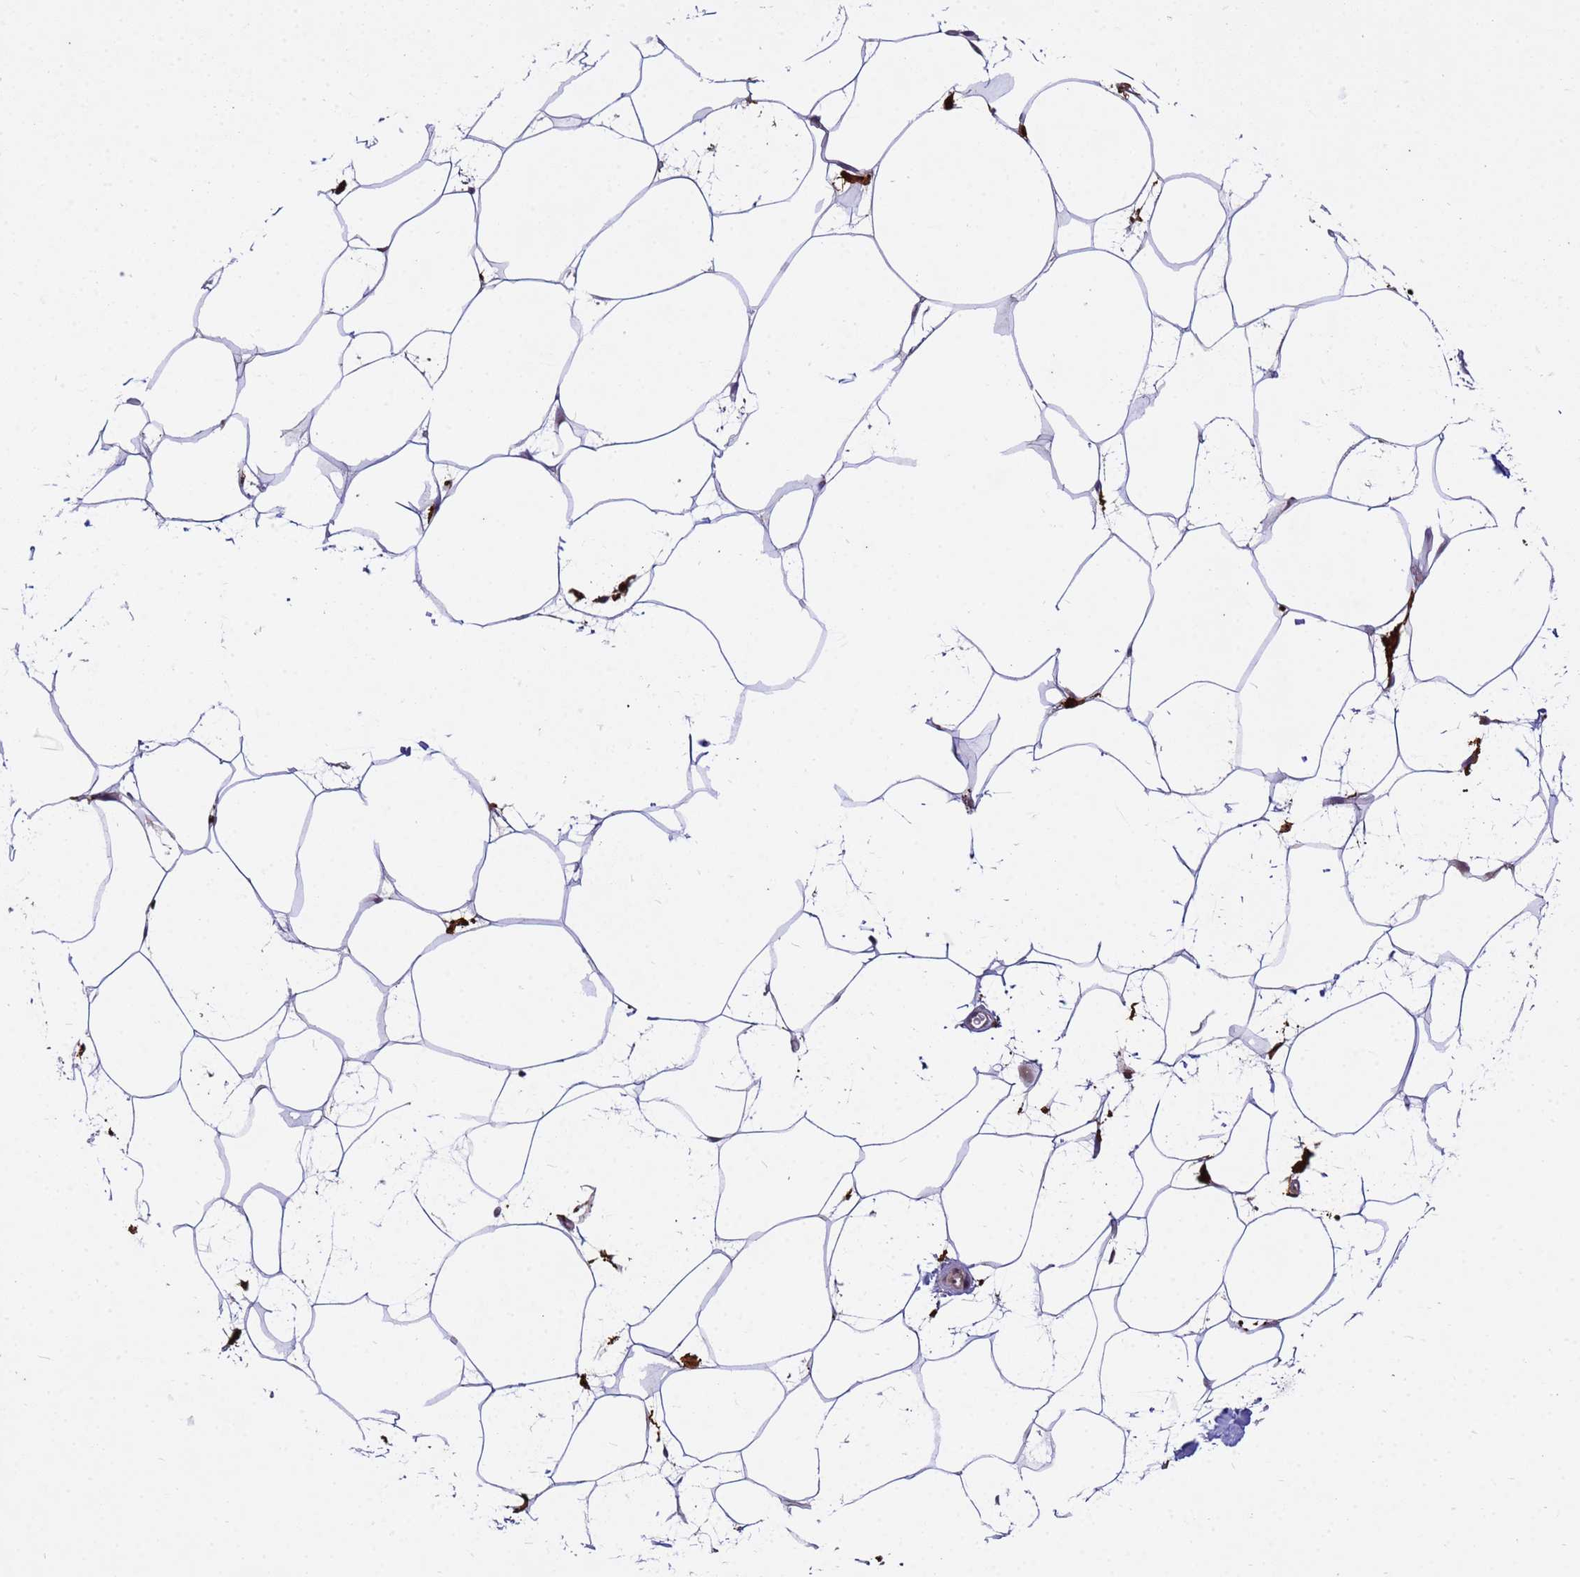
{"staining": {"intensity": "negative", "quantity": "none", "location": "none"}, "tissue": "adipose tissue", "cell_type": "Adipocytes", "image_type": "normal", "snomed": [{"axis": "morphology", "description": "Normal tissue, NOS"}, {"axis": "topography", "description": "Adipose tissue"}], "caption": "This is an IHC photomicrograph of unremarkable human adipose tissue. There is no expression in adipocytes.", "gene": "NPEPPS", "patient": {"sex": "female", "age": 37}}